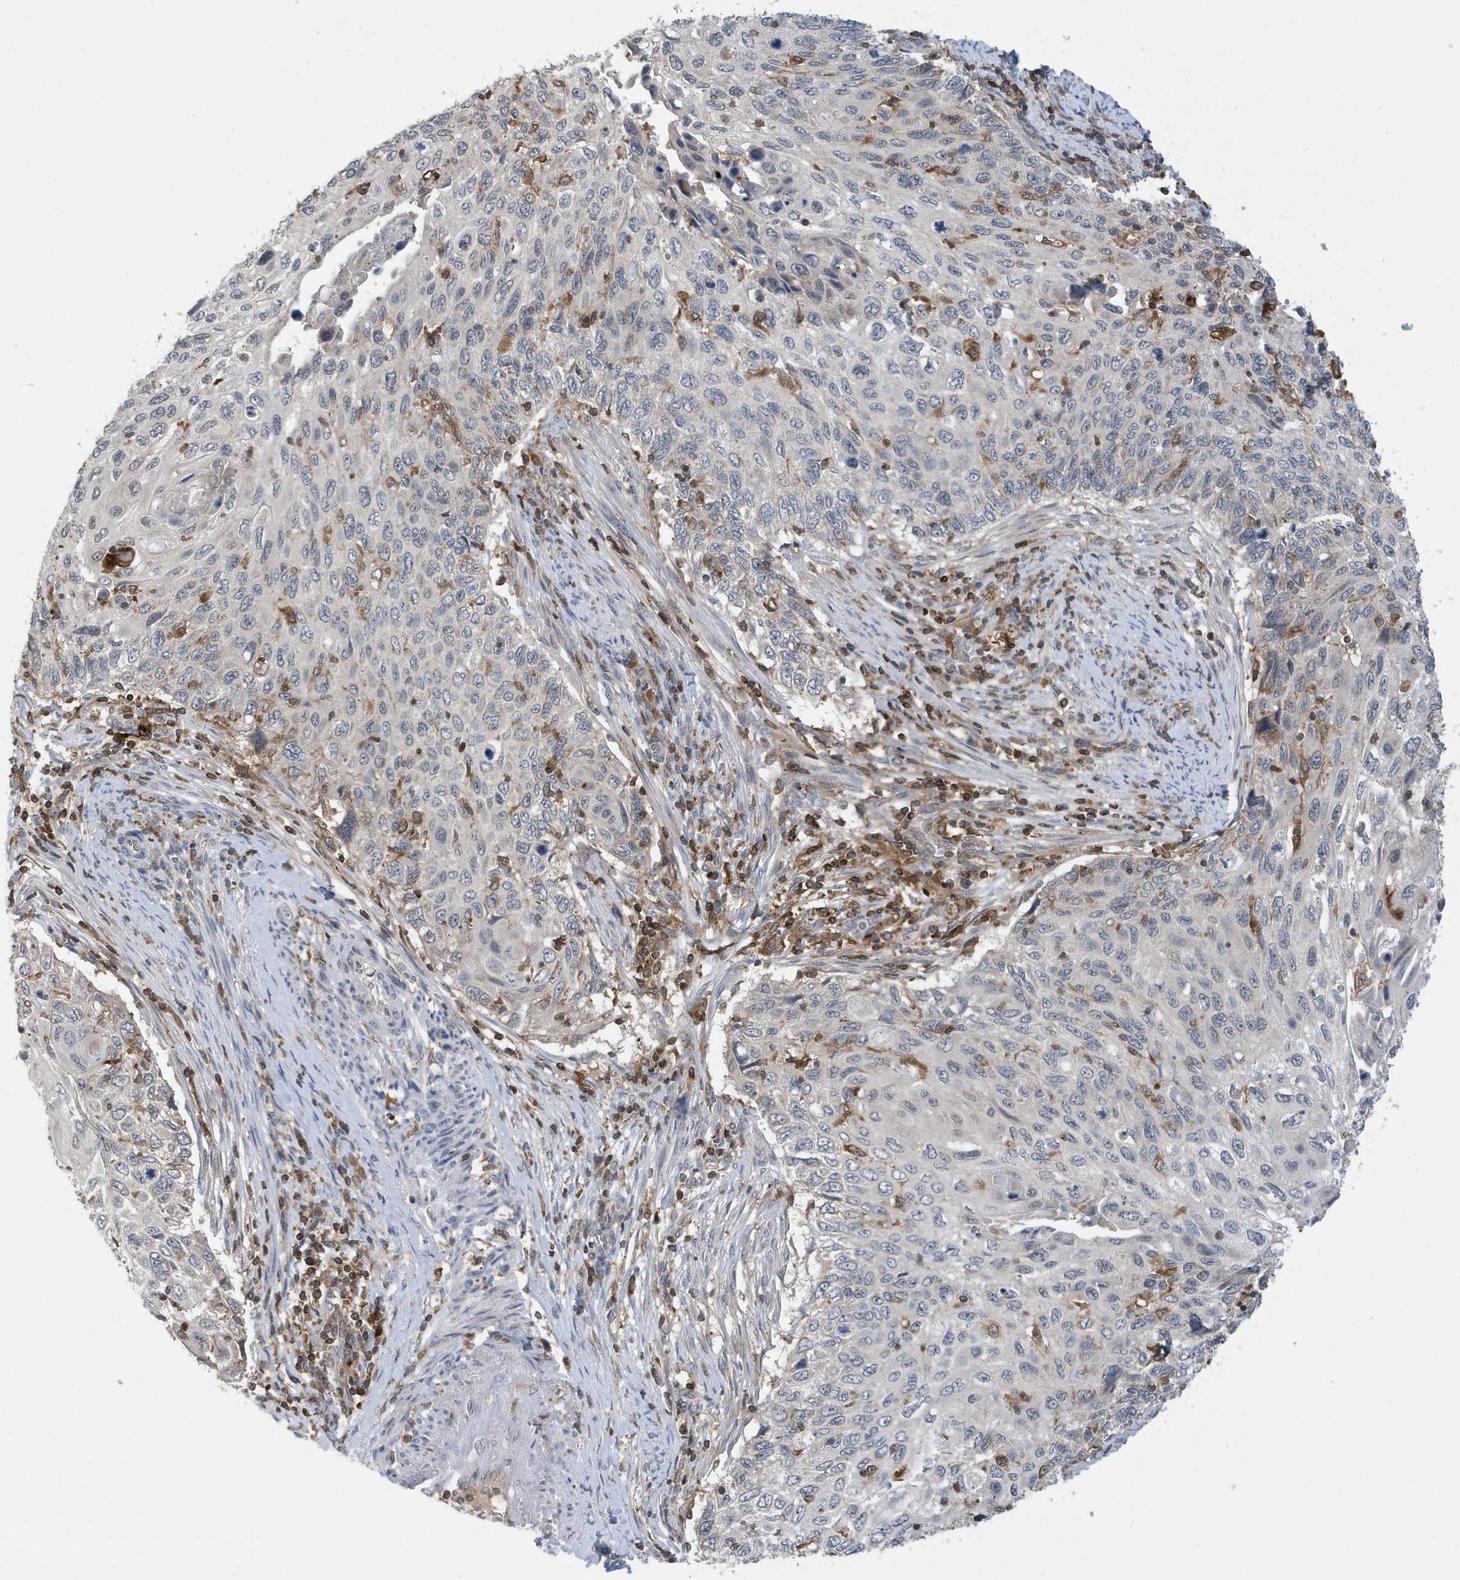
{"staining": {"intensity": "negative", "quantity": "none", "location": "none"}, "tissue": "cervical cancer", "cell_type": "Tumor cells", "image_type": "cancer", "snomed": [{"axis": "morphology", "description": "Squamous cell carcinoma, NOS"}, {"axis": "topography", "description": "Cervix"}], "caption": "There is no significant staining in tumor cells of squamous cell carcinoma (cervical).", "gene": "NSUN3", "patient": {"sex": "female", "age": 70}}